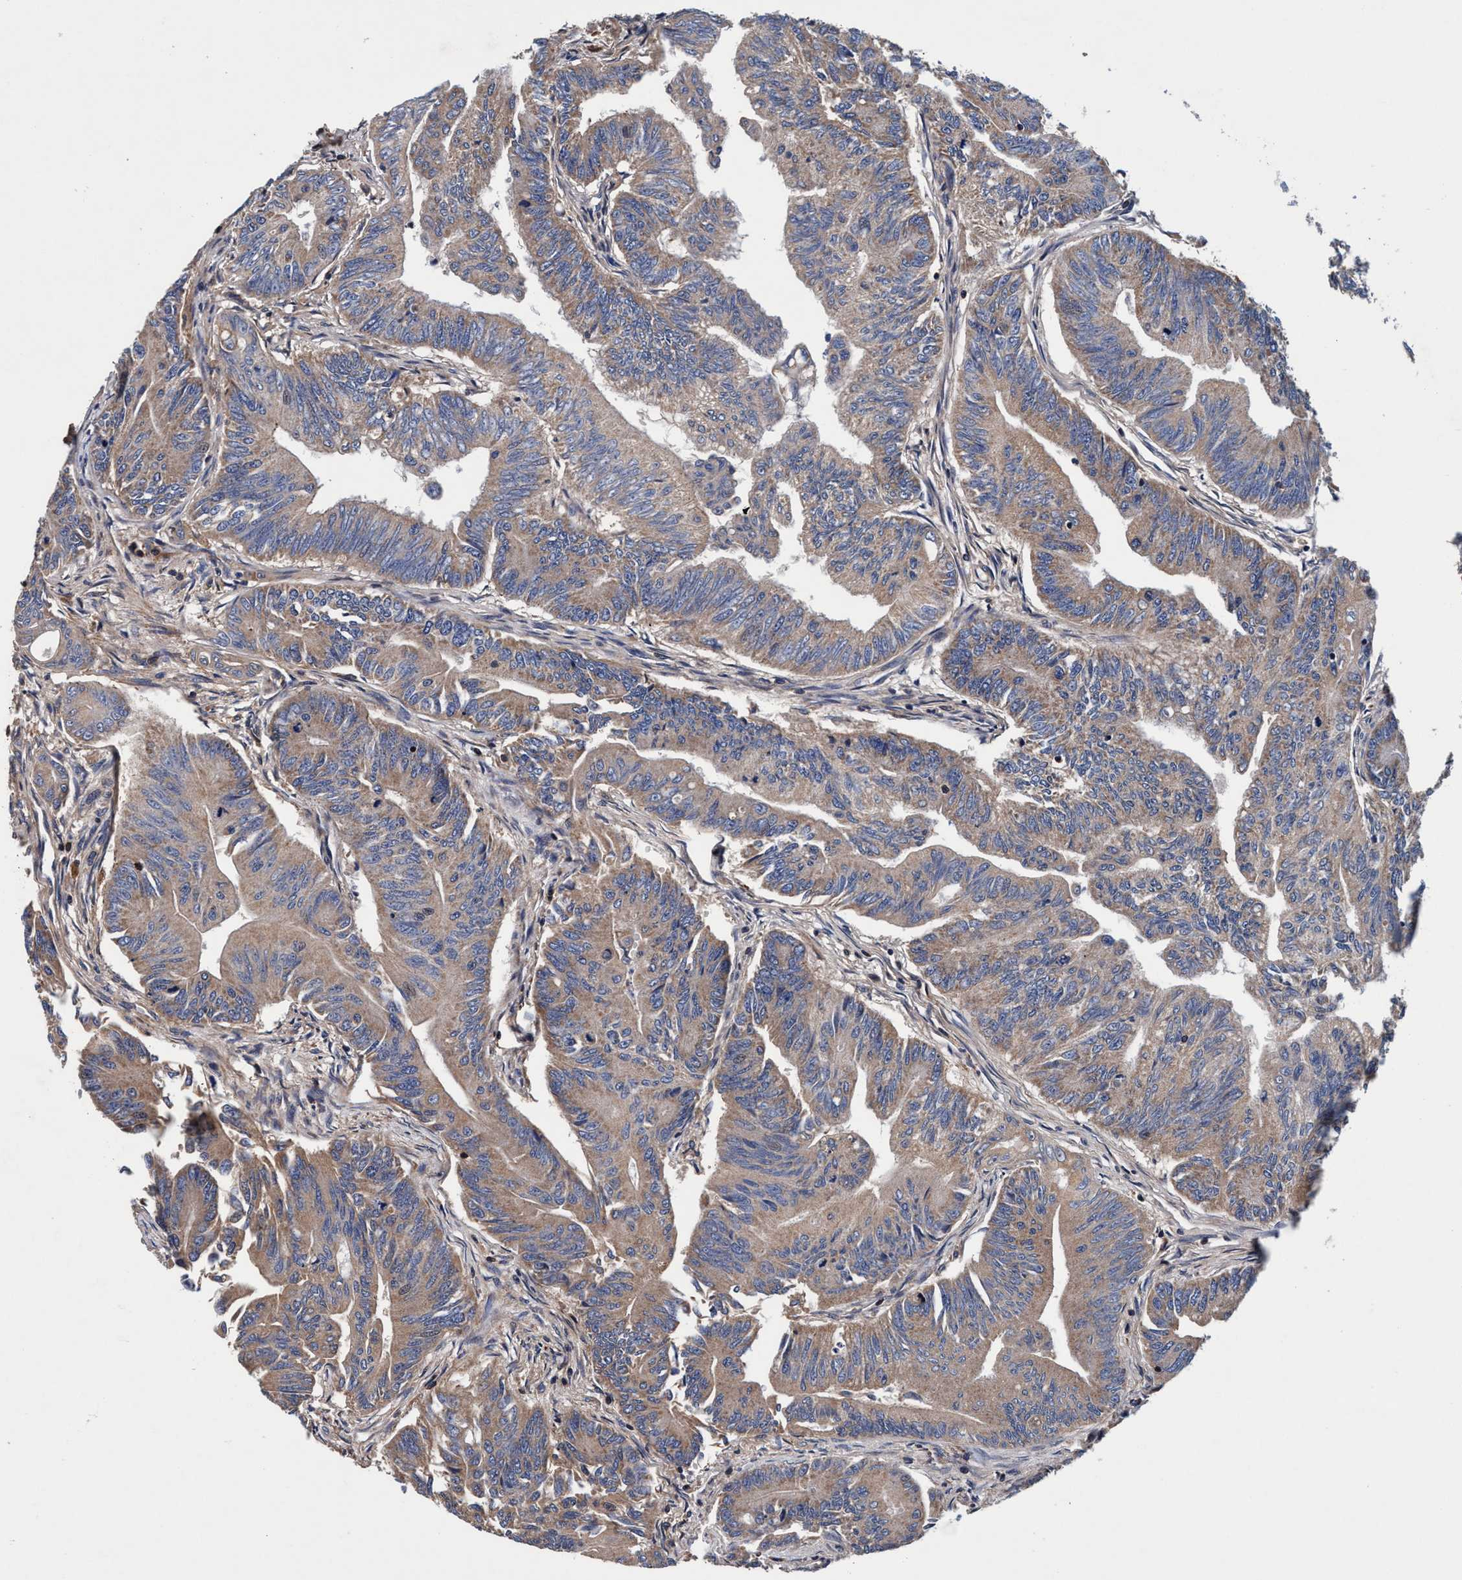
{"staining": {"intensity": "moderate", "quantity": "25%-75%", "location": "cytoplasmic/membranous"}, "tissue": "colorectal cancer", "cell_type": "Tumor cells", "image_type": "cancer", "snomed": [{"axis": "morphology", "description": "Adenoma, NOS"}, {"axis": "morphology", "description": "Adenocarcinoma, NOS"}, {"axis": "topography", "description": "Colon"}], "caption": "Immunohistochemical staining of human adenoma (colorectal) shows medium levels of moderate cytoplasmic/membranous staining in about 25%-75% of tumor cells.", "gene": "RNF208", "patient": {"sex": "male", "age": 79}}